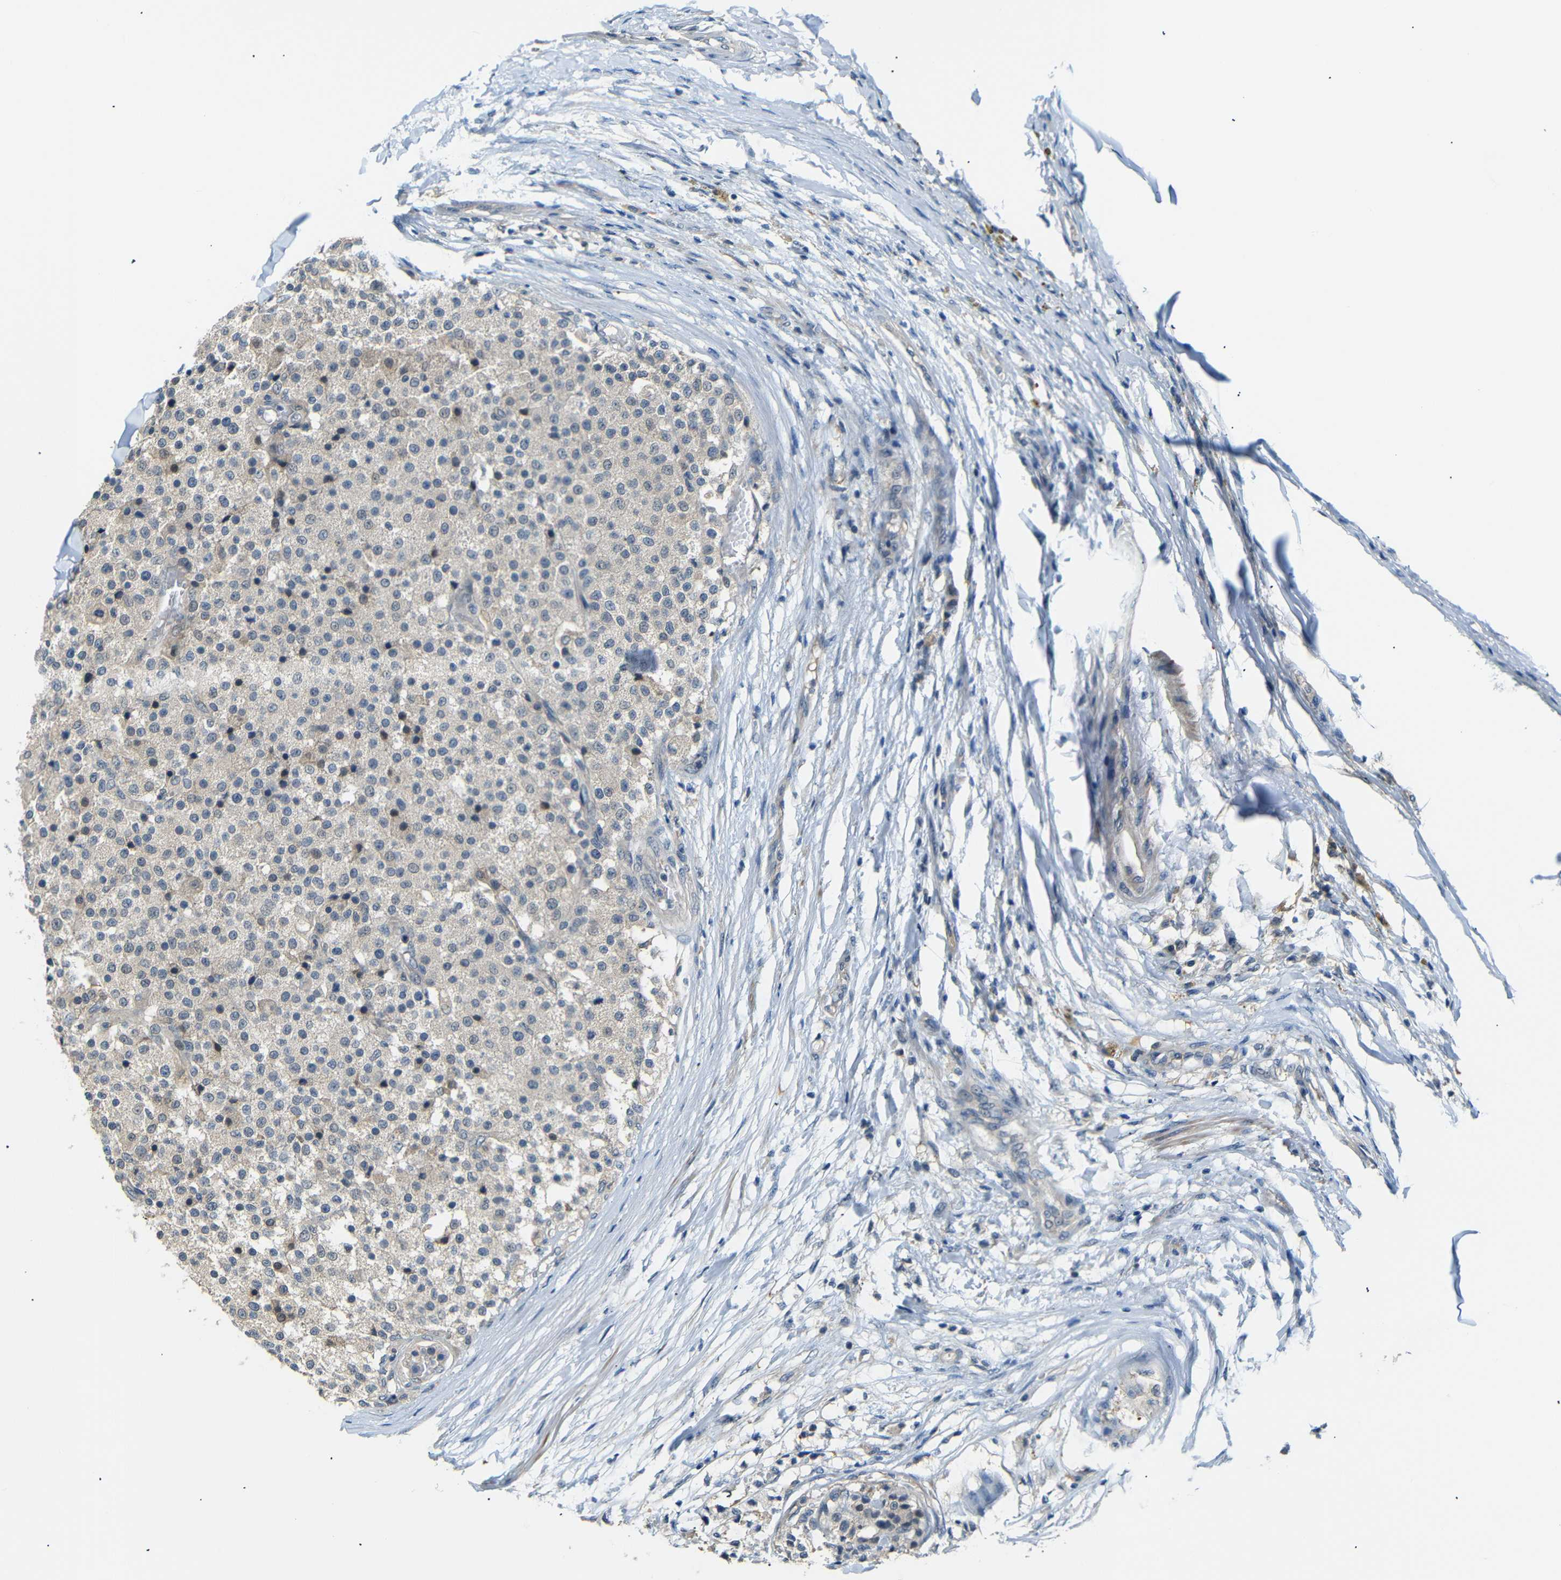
{"staining": {"intensity": "negative", "quantity": "none", "location": "none"}, "tissue": "testis cancer", "cell_type": "Tumor cells", "image_type": "cancer", "snomed": [{"axis": "morphology", "description": "Seminoma, NOS"}, {"axis": "topography", "description": "Testis"}], "caption": "The image reveals no staining of tumor cells in seminoma (testis).", "gene": "SFN", "patient": {"sex": "male", "age": 59}}